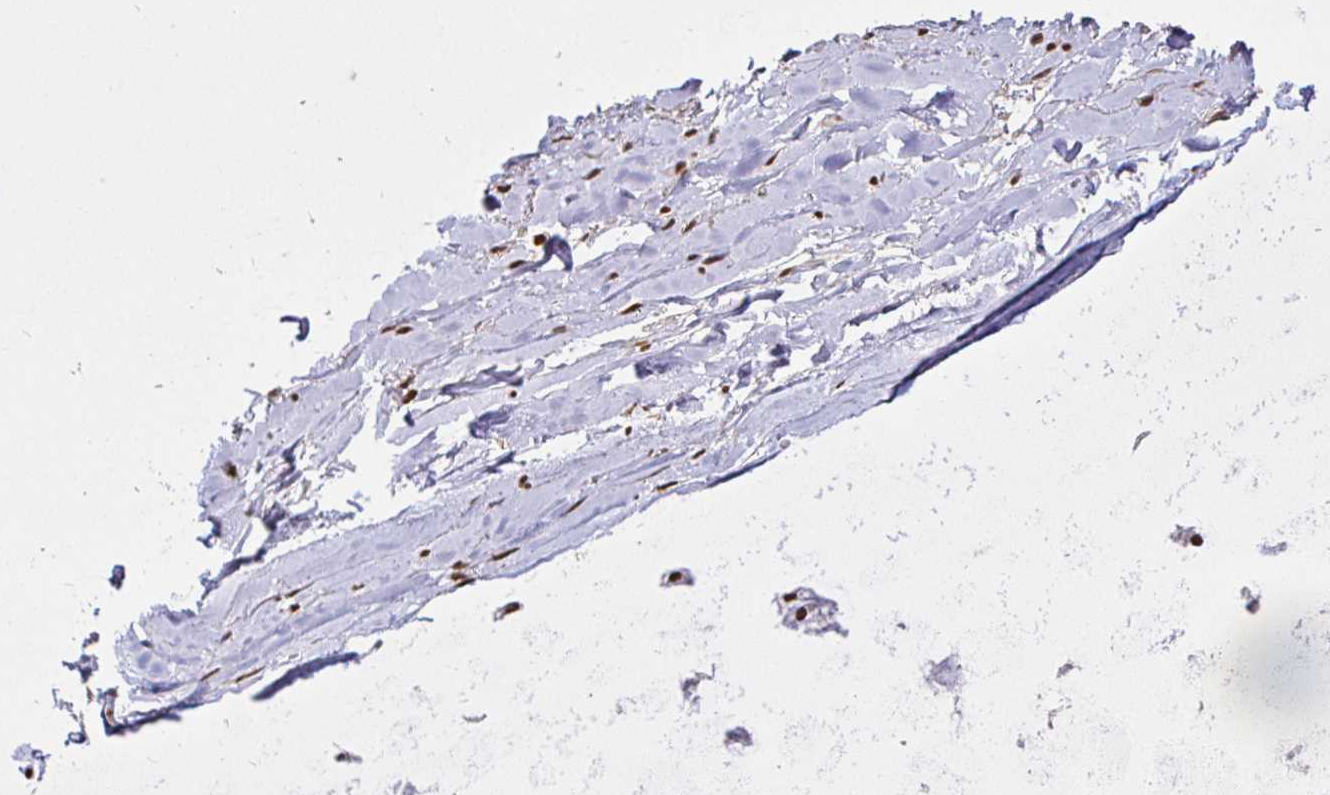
{"staining": {"intensity": "moderate", "quantity": "<25%", "location": "nuclear"}, "tissue": "adipose tissue", "cell_type": "Adipocytes", "image_type": "normal", "snomed": [{"axis": "morphology", "description": "Normal tissue, NOS"}, {"axis": "topography", "description": "Cartilage tissue"}, {"axis": "topography", "description": "Nasopharynx"}, {"axis": "topography", "description": "Thyroid gland"}], "caption": "The image shows a brown stain indicating the presence of a protein in the nuclear of adipocytes in adipose tissue. Using DAB (brown) and hematoxylin (blue) stains, captured at high magnification using brightfield microscopy.", "gene": "SP3", "patient": {"sex": "male", "age": 63}}